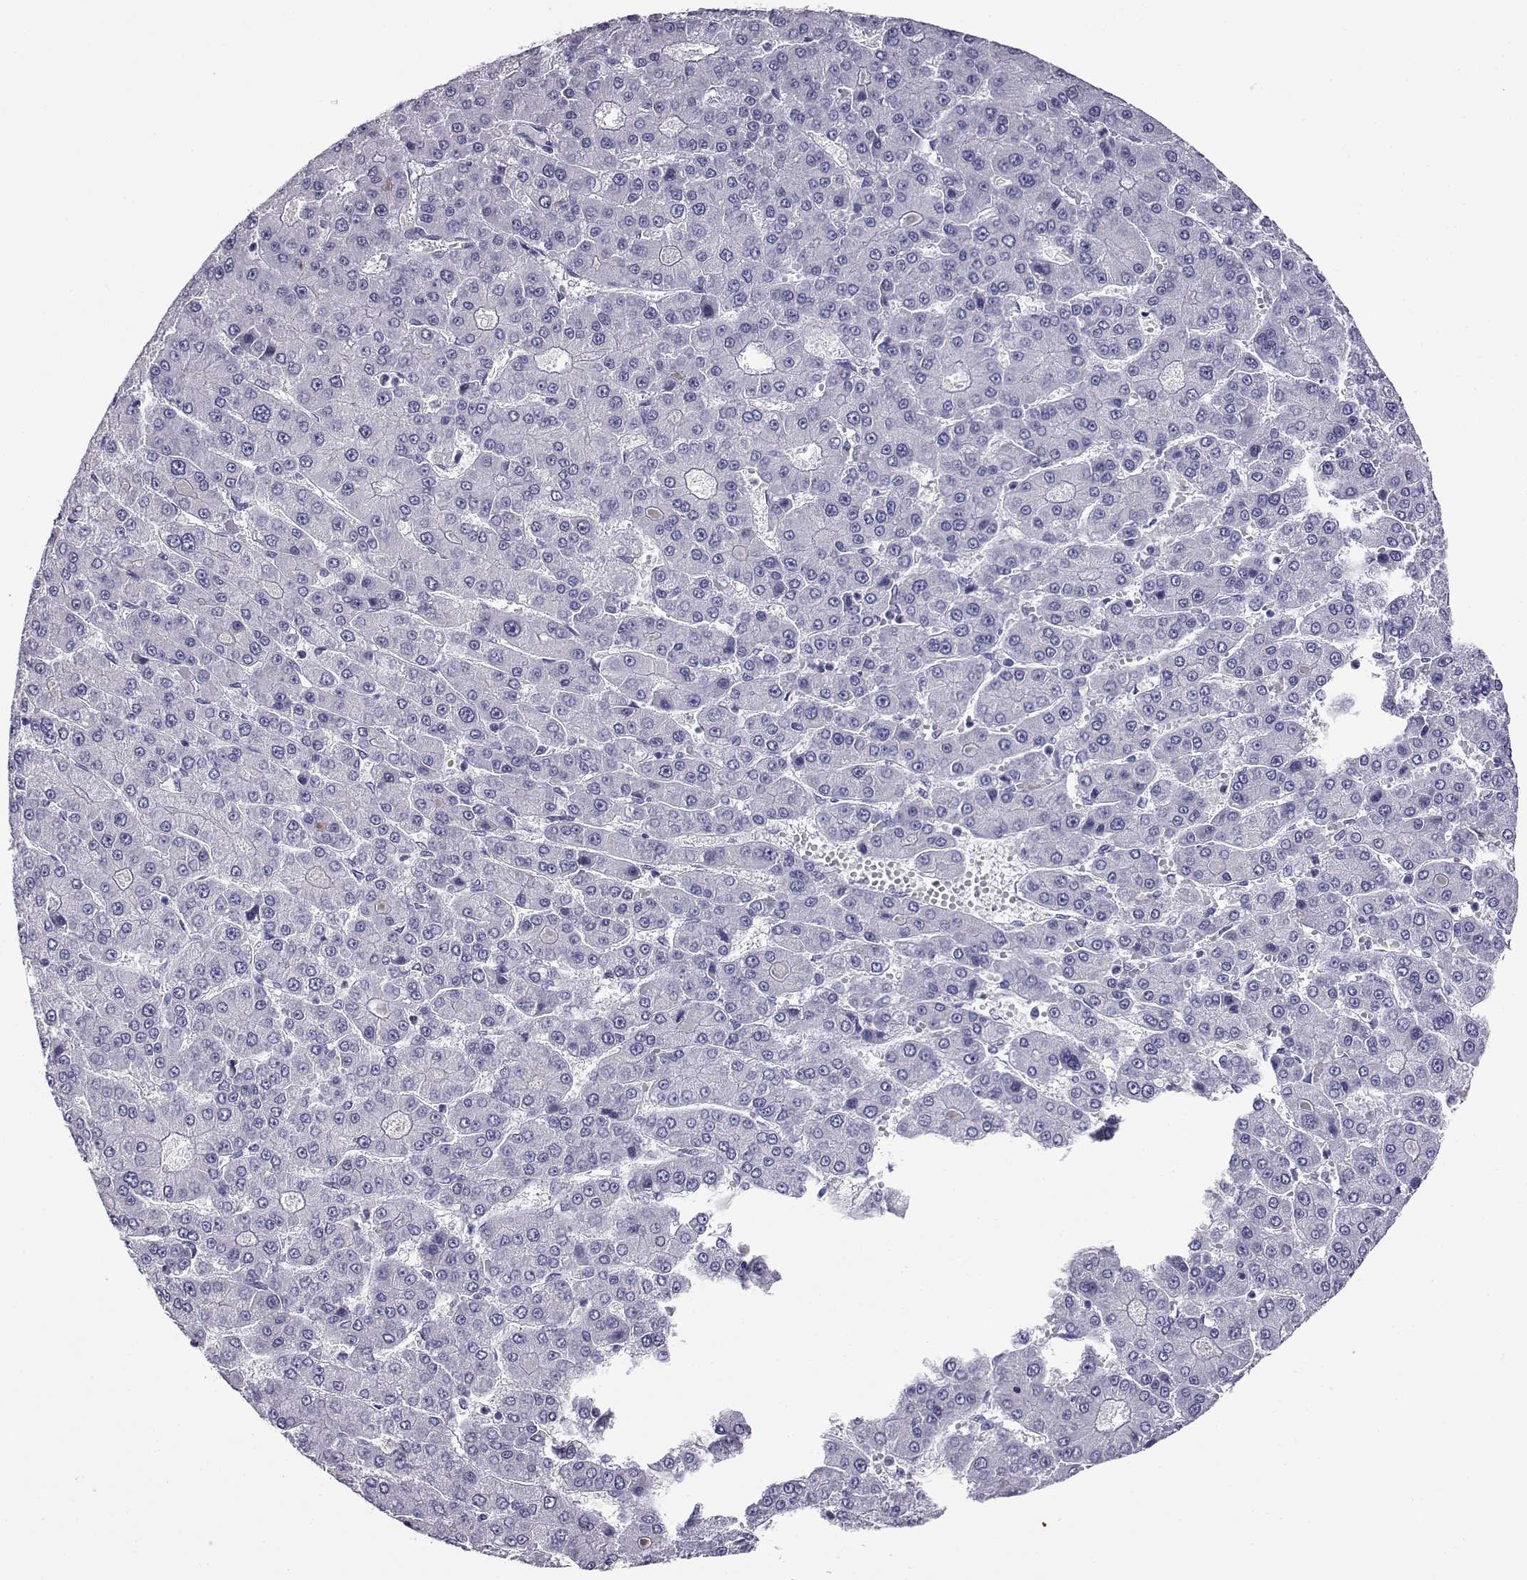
{"staining": {"intensity": "negative", "quantity": "none", "location": "none"}, "tissue": "liver cancer", "cell_type": "Tumor cells", "image_type": "cancer", "snomed": [{"axis": "morphology", "description": "Carcinoma, Hepatocellular, NOS"}, {"axis": "topography", "description": "Liver"}], "caption": "Immunohistochemistry image of neoplastic tissue: liver cancer (hepatocellular carcinoma) stained with DAB (3,3'-diaminobenzidine) displays no significant protein expression in tumor cells. Nuclei are stained in blue.", "gene": "AKR1B1", "patient": {"sex": "male", "age": 70}}